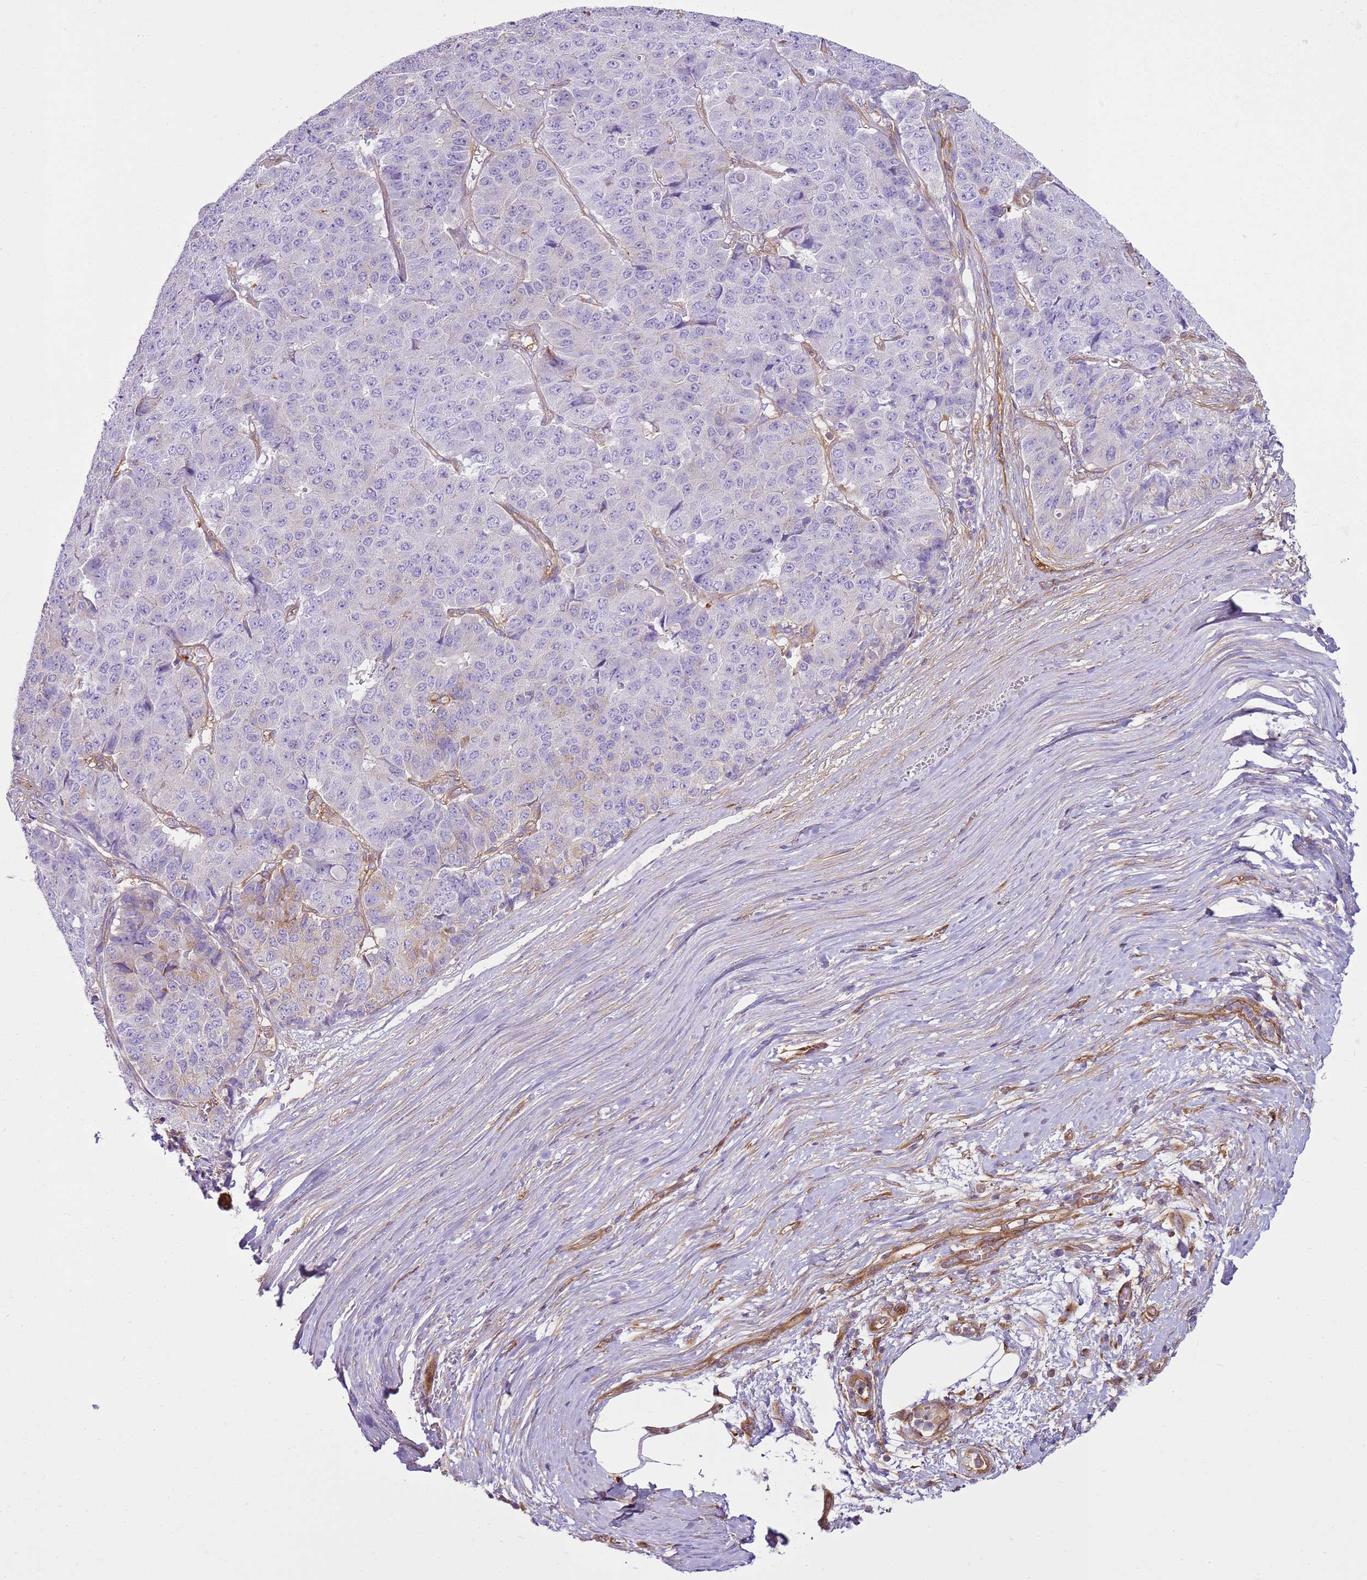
{"staining": {"intensity": "negative", "quantity": "none", "location": "none"}, "tissue": "pancreatic cancer", "cell_type": "Tumor cells", "image_type": "cancer", "snomed": [{"axis": "morphology", "description": "Adenocarcinoma, NOS"}, {"axis": "topography", "description": "Pancreas"}], "caption": "IHC image of neoplastic tissue: pancreatic cancer stained with DAB (3,3'-diaminobenzidine) demonstrates no significant protein staining in tumor cells.", "gene": "SNX21", "patient": {"sex": "male", "age": 50}}